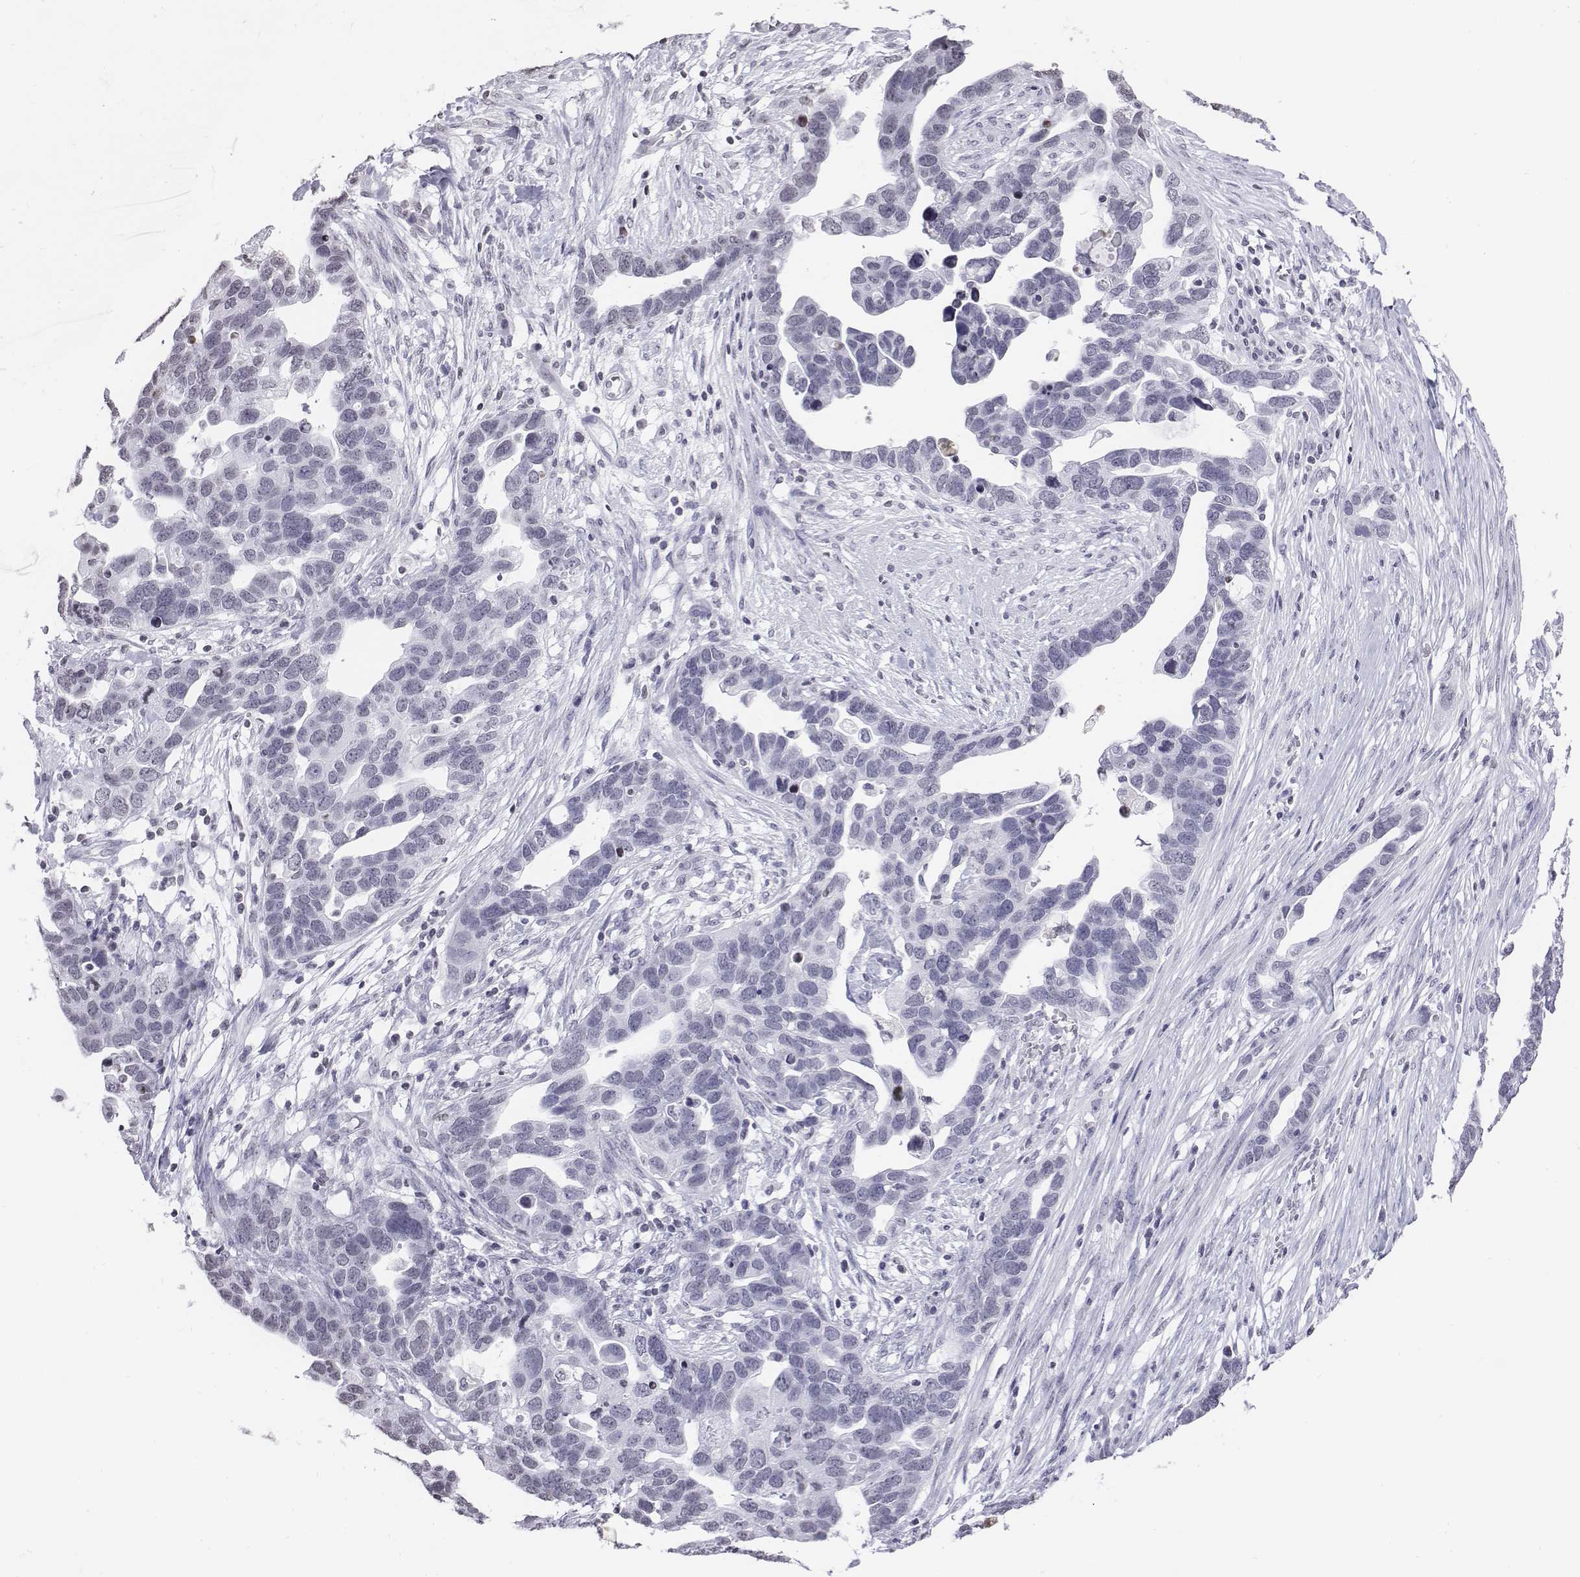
{"staining": {"intensity": "negative", "quantity": "none", "location": "none"}, "tissue": "ovarian cancer", "cell_type": "Tumor cells", "image_type": "cancer", "snomed": [{"axis": "morphology", "description": "Cystadenocarcinoma, serous, NOS"}, {"axis": "topography", "description": "Ovary"}], "caption": "An IHC micrograph of ovarian cancer (serous cystadenocarcinoma) is shown. There is no staining in tumor cells of ovarian cancer (serous cystadenocarcinoma).", "gene": "BARHL1", "patient": {"sex": "female", "age": 54}}